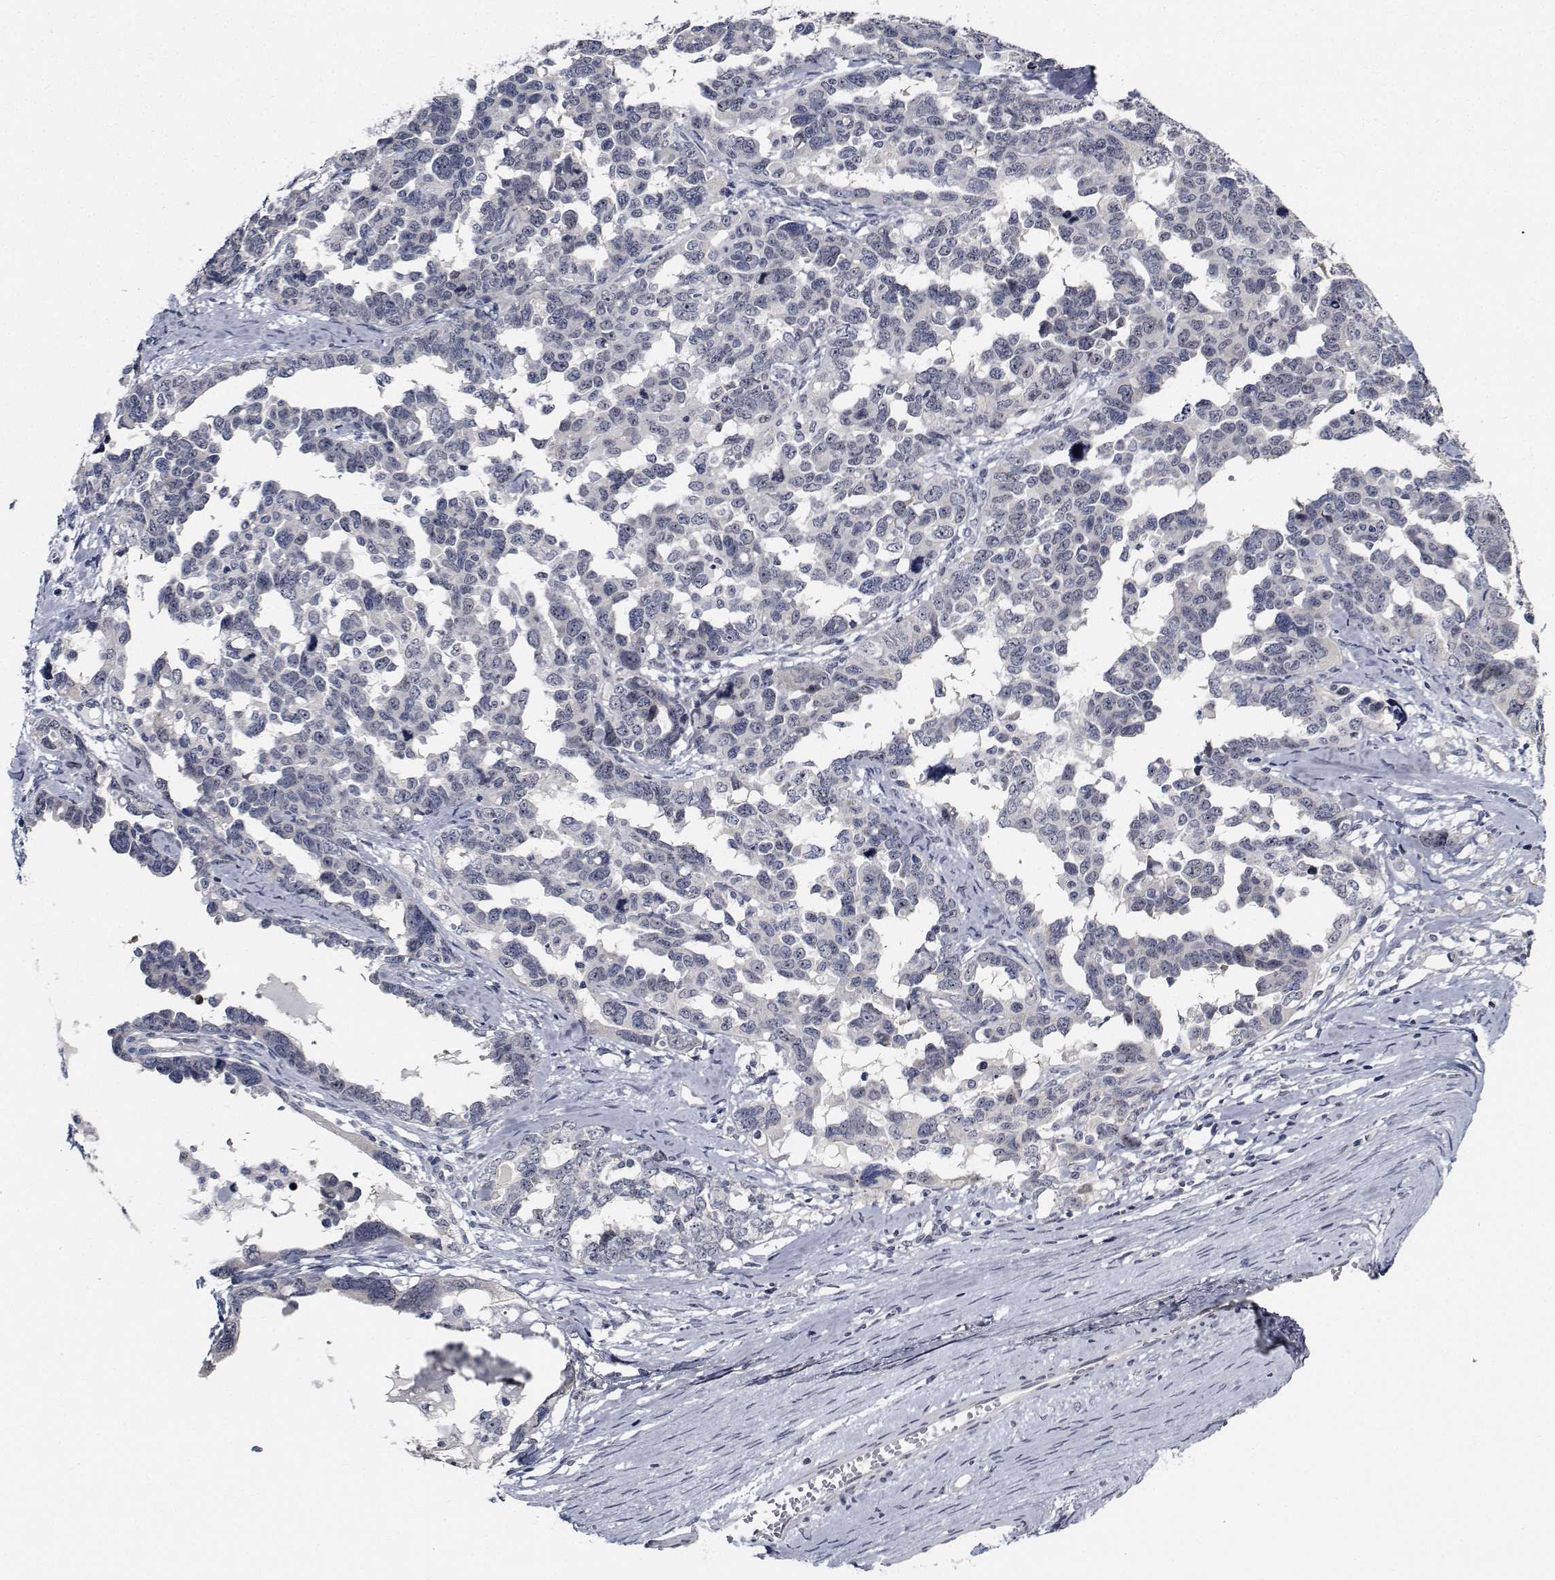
{"staining": {"intensity": "negative", "quantity": "none", "location": "none"}, "tissue": "ovarian cancer", "cell_type": "Tumor cells", "image_type": "cancer", "snomed": [{"axis": "morphology", "description": "Cystadenocarcinoma, serous, NOS"}, {"axis": "topography", "description": "Ovary"}], "caption": "DAB (3,3'-diaminobenzidine) immunohistochemical staining of human serous cystadenocarcinoma (ovarian) displays no significant expression in tumor cells.", "gene": "NVL", "patient": {"sex": "female", "age": 69}}